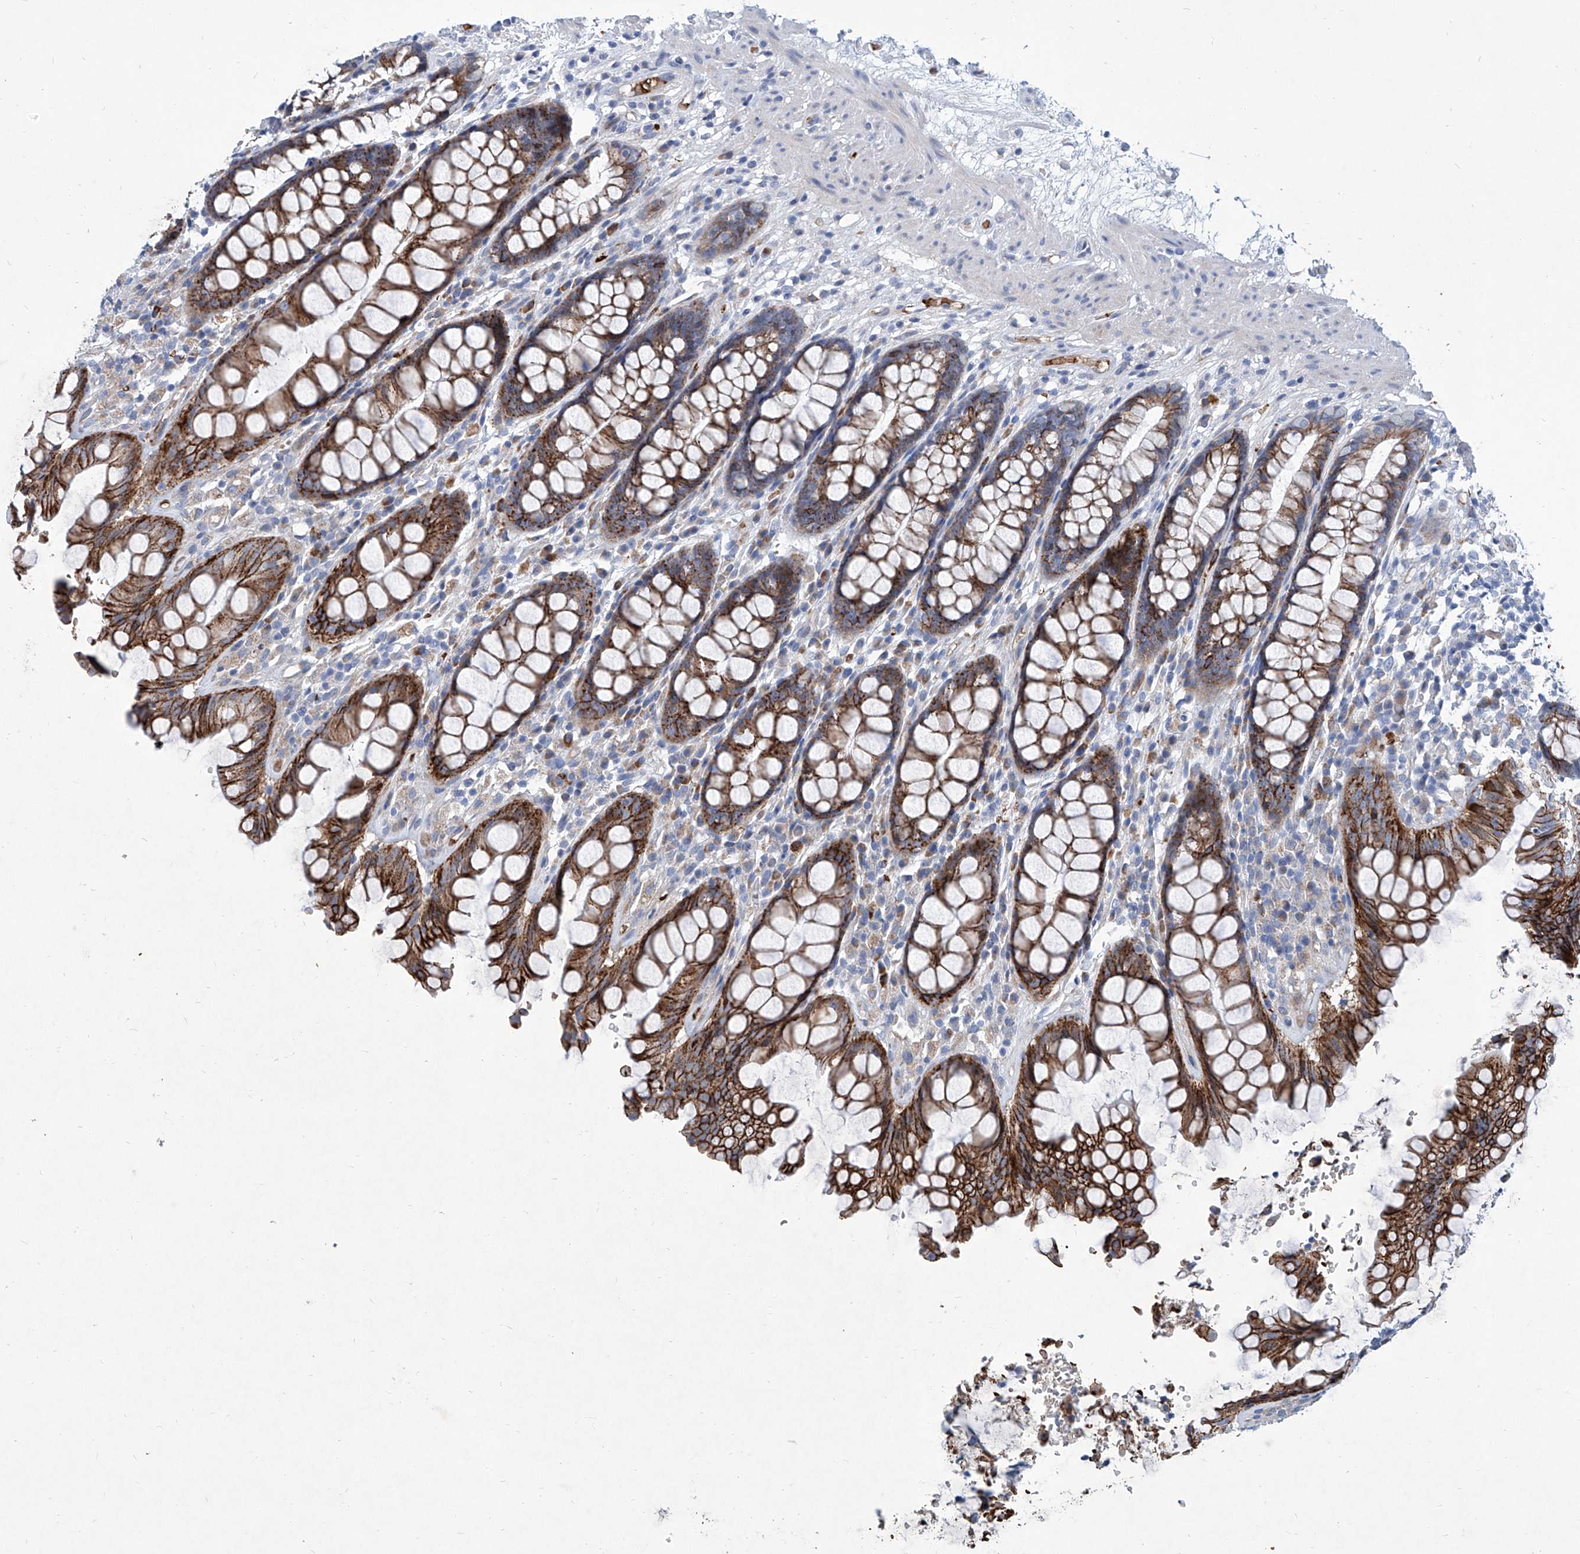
{"staining": {"intensity": "strong", "quantity": ">75%", "location": "cytoplasmic/membranous"}, "tissue": "rectum", "cell_type": "Glandular cells", "image_type": "normal", "snomed": [{"axis": "morphology", "description": "Normal tissue, NOS"}, {"axis": "topography", "description": "Rectum"}], "caption": "The image shows a brown stain indicating the presence of a protein in the cytoplasmic/membranous of glandular cells in rectum.", "gene": "FPR2", "patient": {"sex": "male", "age": 64}}